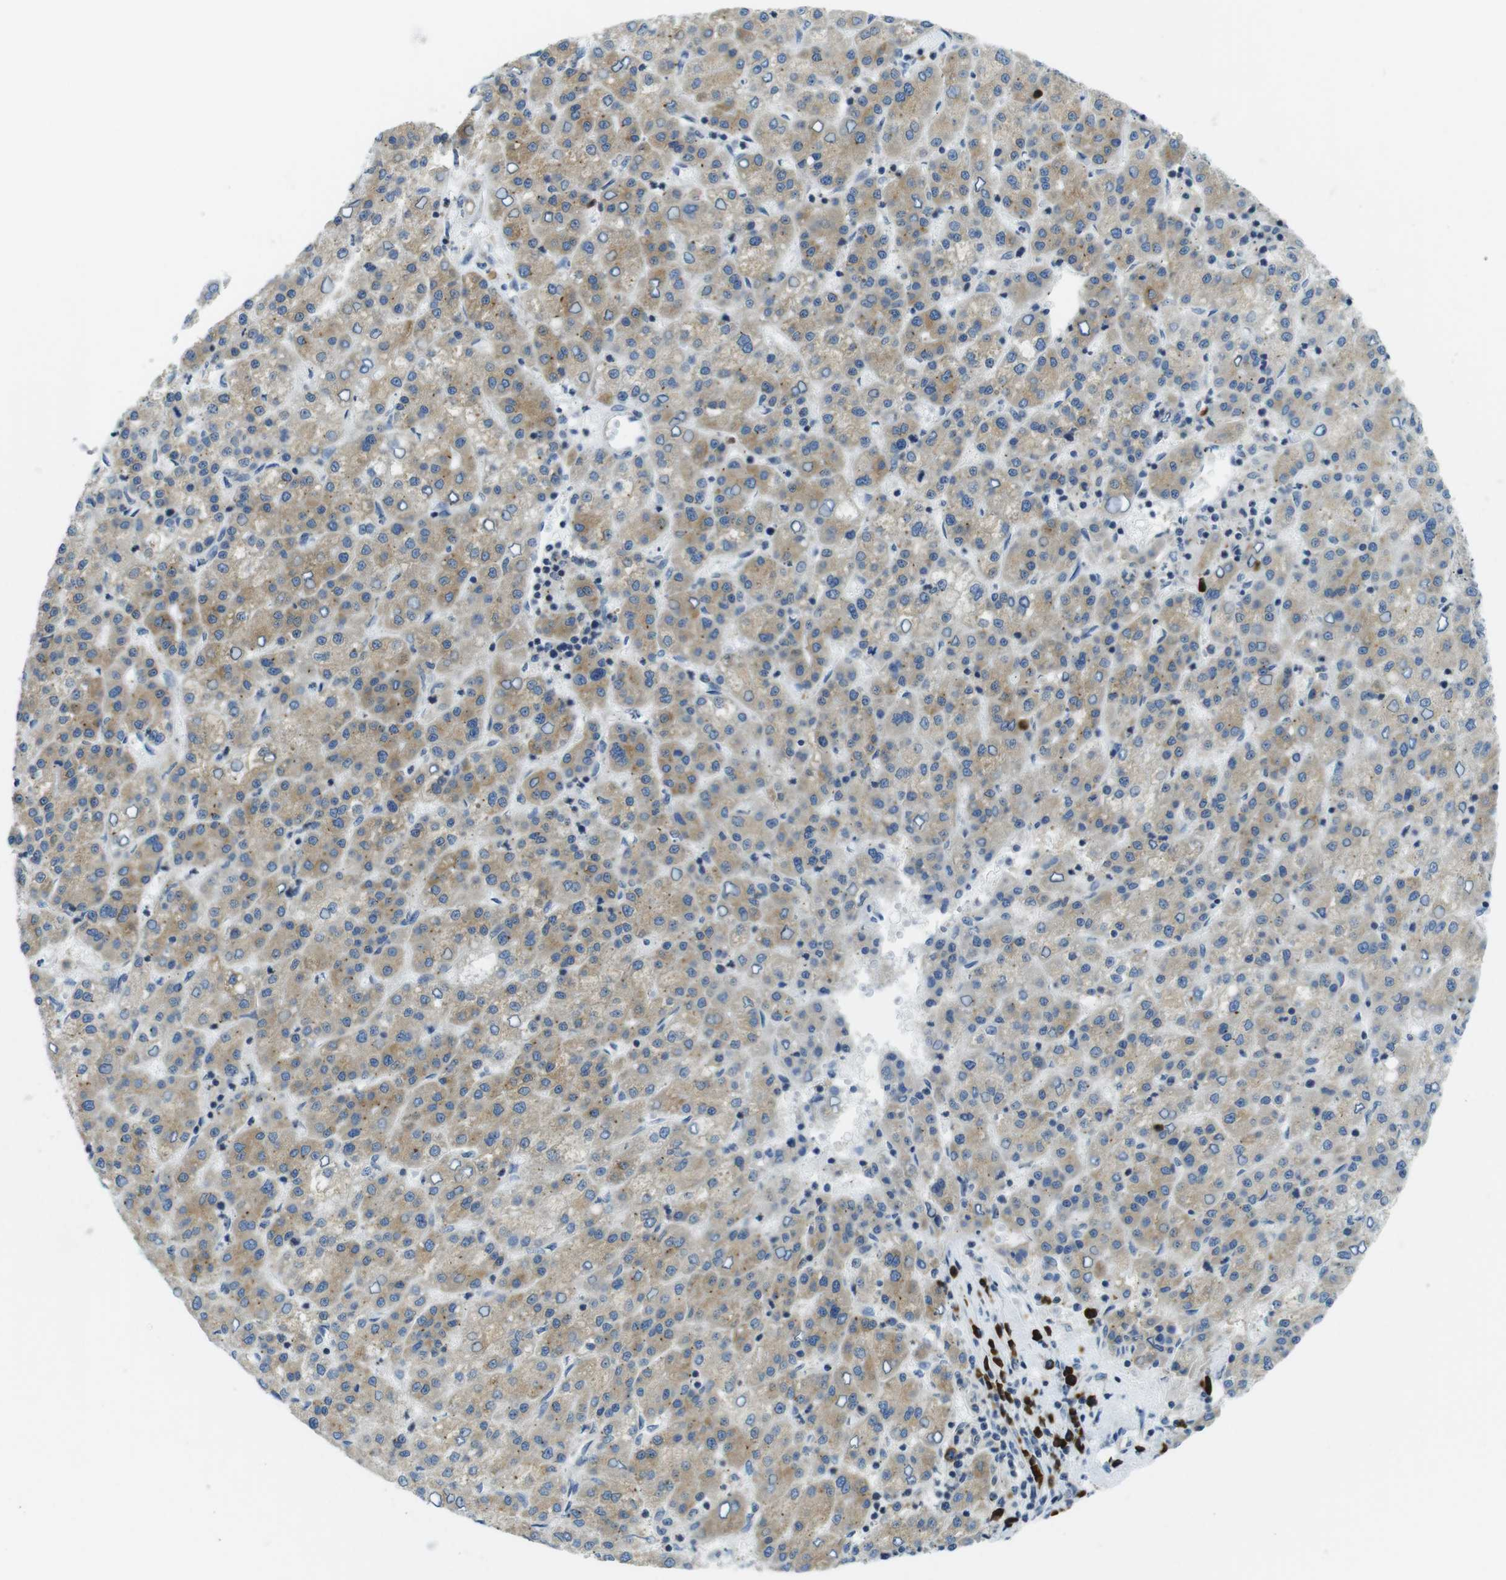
{"staining": {"intensity": "moderate", "quantity": ">75%", "location": "cytoplasmic/membranous"}, "tissue": "liver cancer", "cell_type": "Tumor cells", "image_type": "cancer", "snomed": [{"axis": "morphology", "description": "Carcinoma, Hepatocellular, NOS"}, {"axis": "topography", "description": "Liver"}], "caption": "Immunohistochemistry (IHC) (DAB) staining of human liver cancer reveals moderate cytoplasmic/membranous protein staining in about >75% of tumor cells. The staining was performed using DAB (3,3'-diaminobenzidine), with brown indicating positive protein expression. Nuclei are stained blue with hematoxylin.", "gene": "CLPTM1L", "patient": {"sex": "female", "age": 58}}